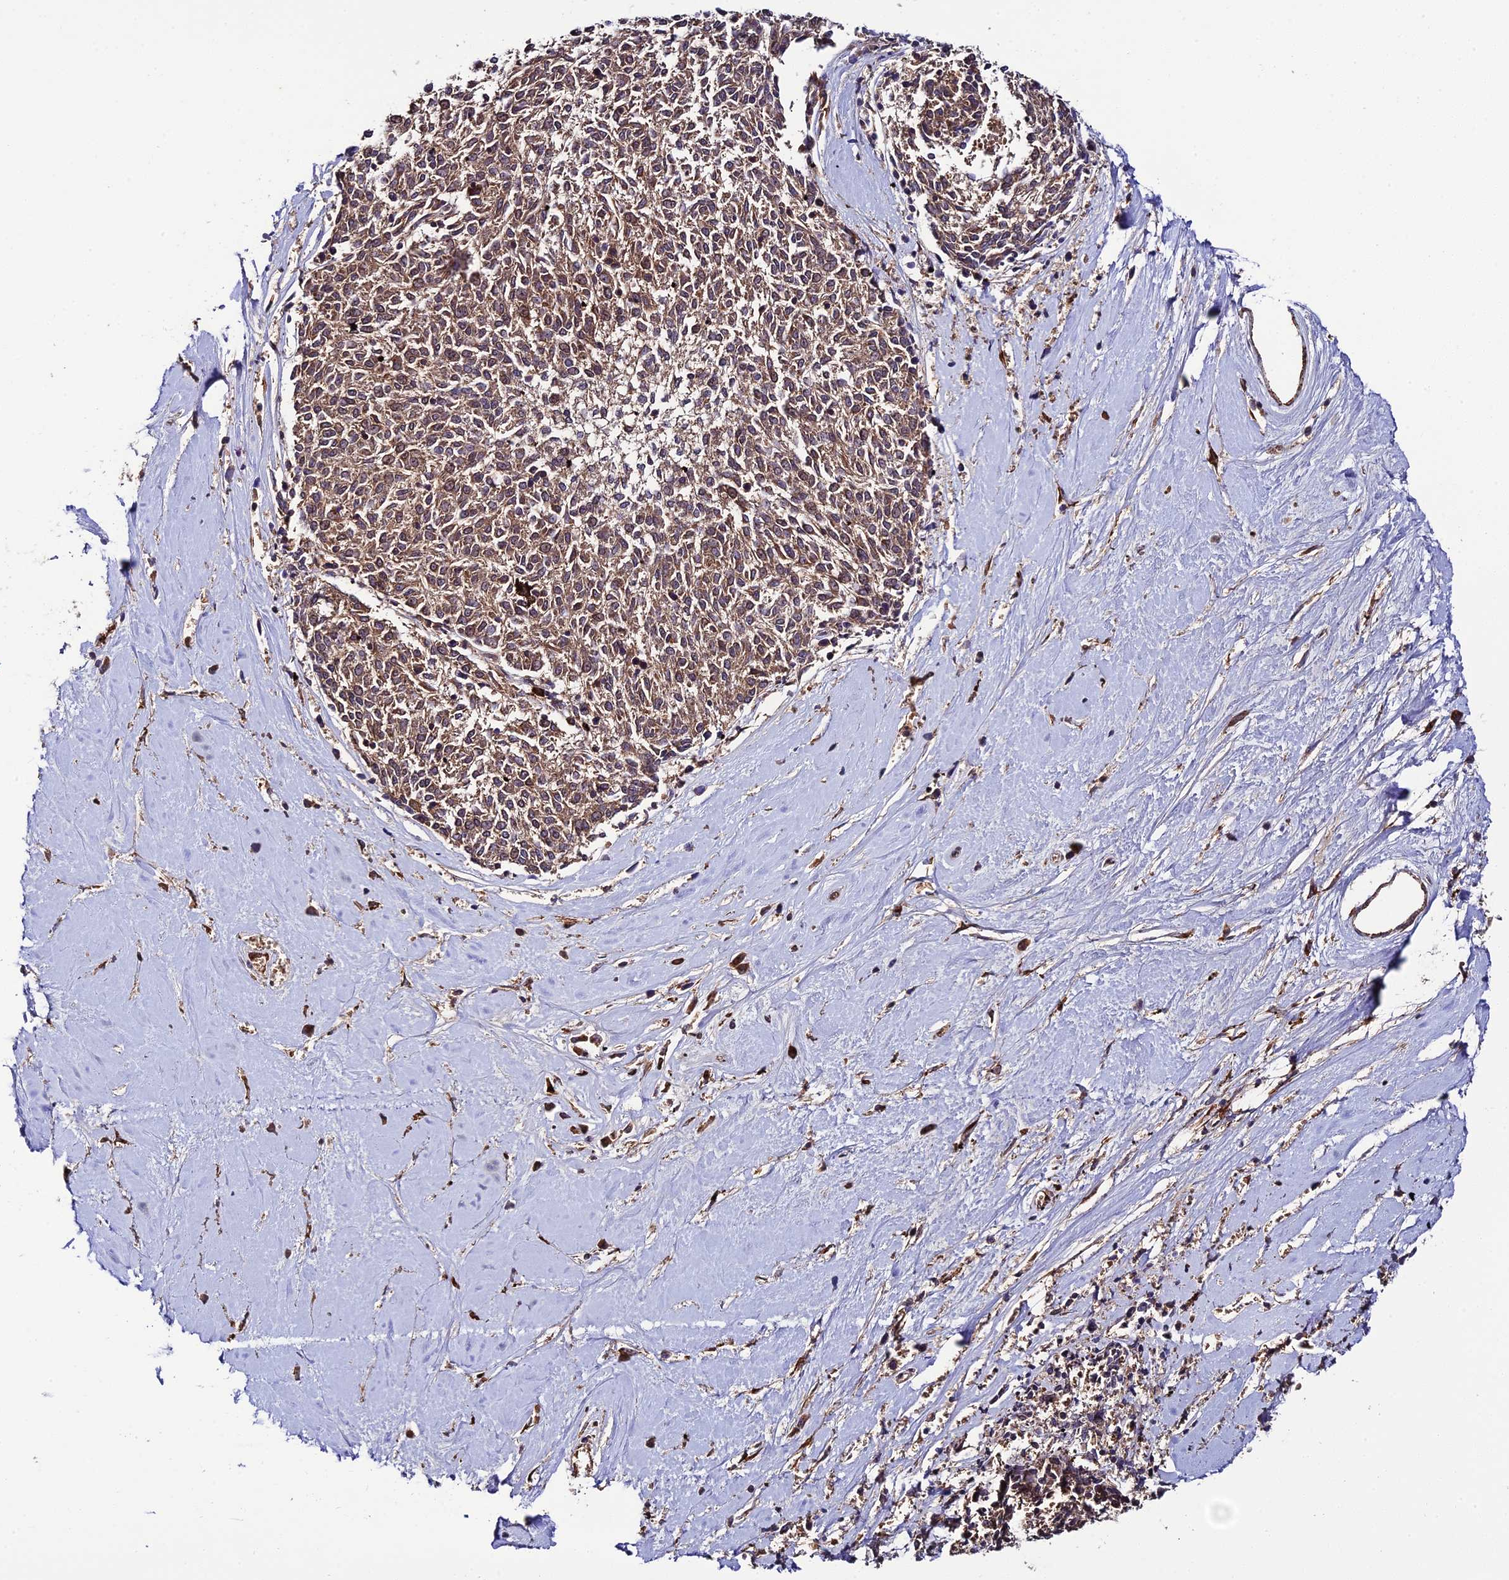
{"staining": {"intensity": "moderate", "quantity": ">75%", "location": "cytoplasmic/membranous"}, "tissue": "melanoma", "cell_type": "Tumor cells", "image_type": "cancer", "snomed": [{"axis": "morphology", "description": "Malignant melanoma, NOS"}, {"axis": "topography", "description": "Skin"}], "caption": "Immunohistochemistry histopathology image of human melanoma stained for a protein (brown), which shows medium levels of moderate cytoplasmic/membranous staining in approximately >75% of tumor cells.", "gene": "P3H3", "patient": {"sex": "female", "age": 72}}